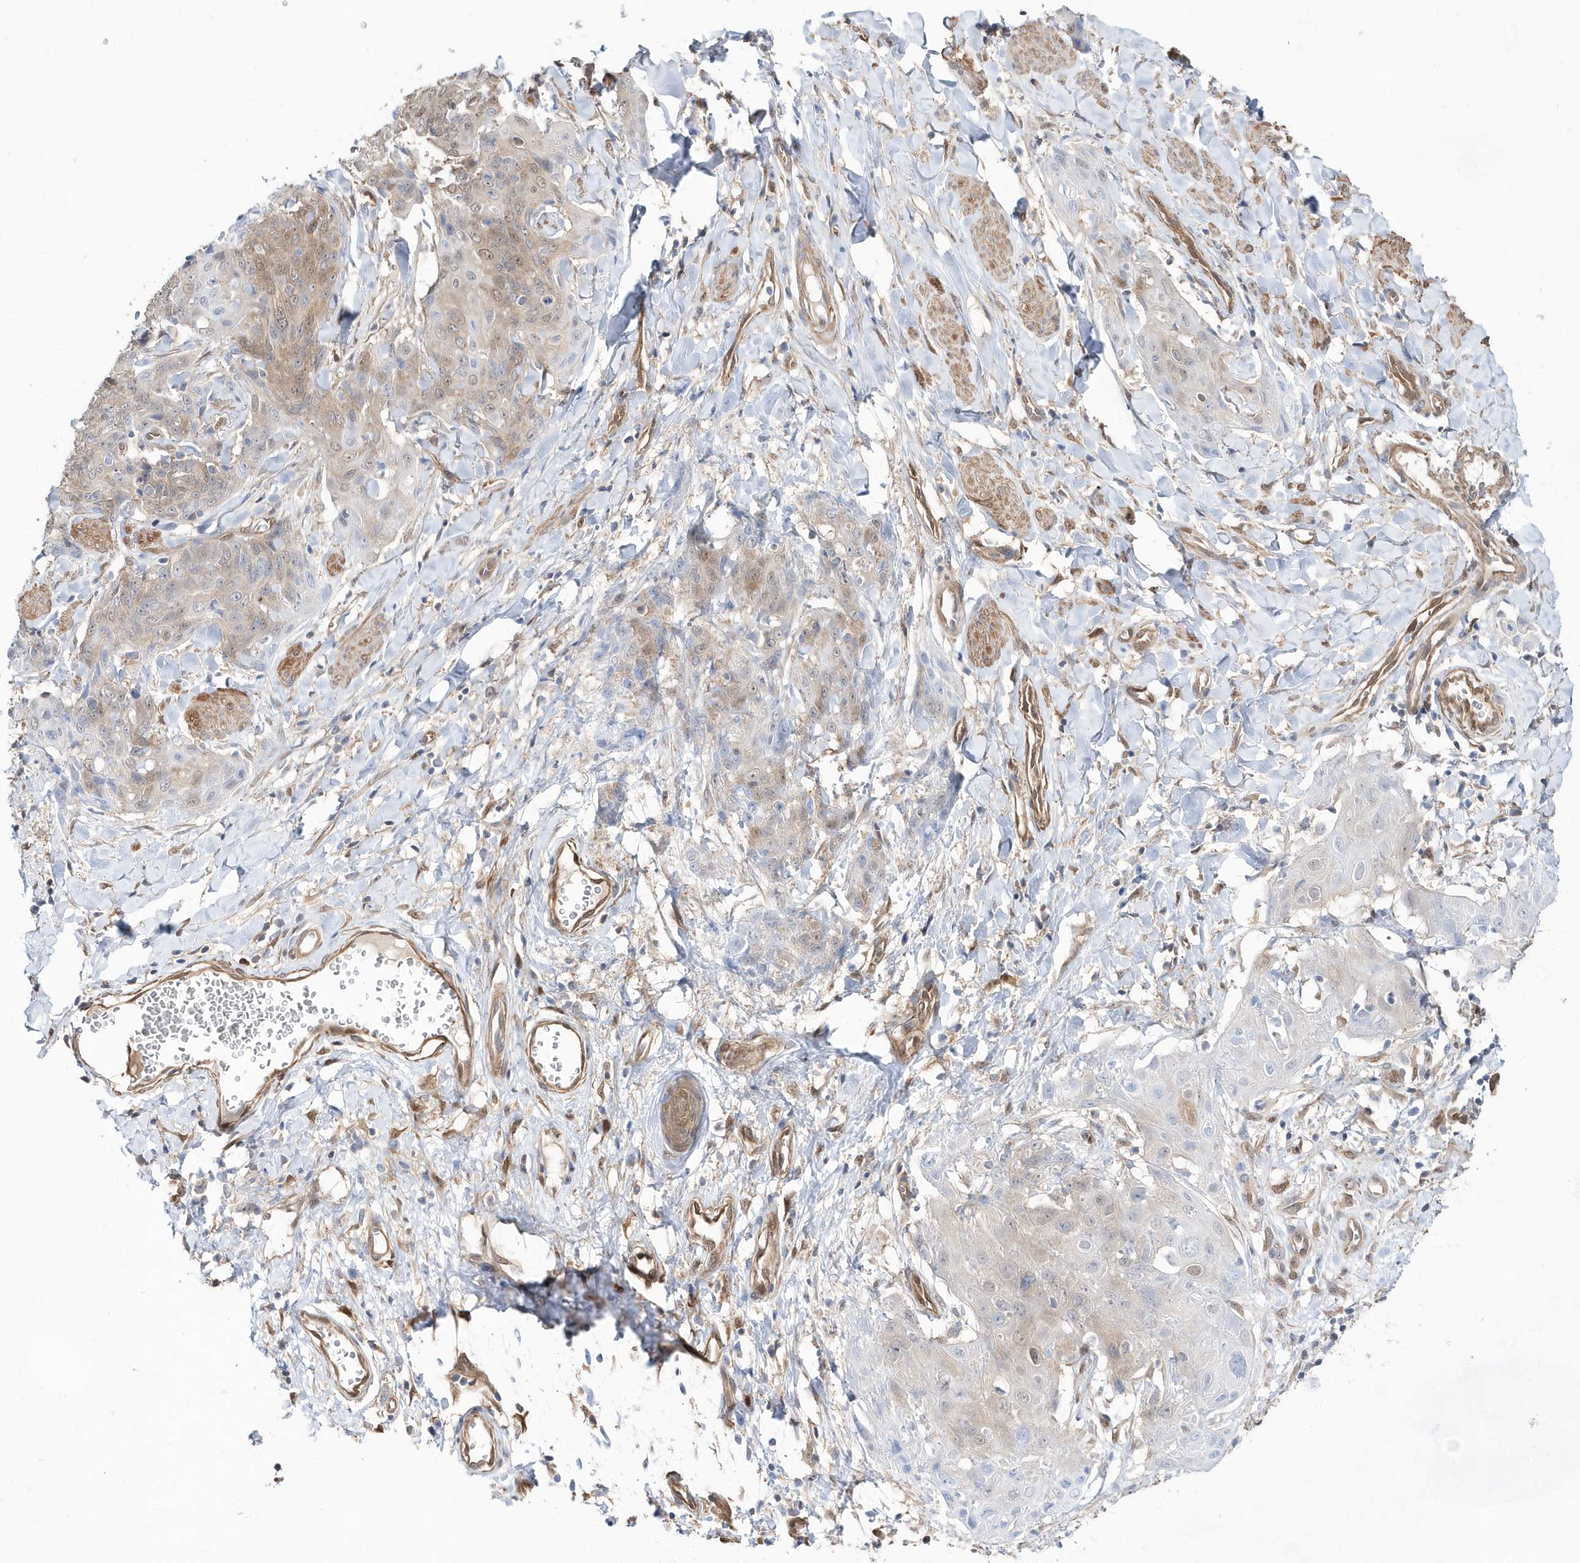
{"staining": {"intensity": "moderate", "quantity": "25%-75%", "location": "cytoplasmic/membranous"}, "tissue": "skin cancer", "cell_type": "Tumor cells", "image_type": "cancer", "snomed": [{"axis": "morphology", "description": "Squamous cell carcinoma, NOS"}, {"axis": "topography", "description": "Skin"}, {"axis": "topography", "description": "Vulva"}], "caption": "Immunohistochemical staining of human skin squamous cell carcinoma exhibits medium levels of moderate cytoplasmic/membranous positivity in approximately 25%-75% of tumor cells. The staining was performed using DAB (3,3'-diaminobenzidine), with brown indicating positive protein expression. Nuclei are stained blue with hematoxylin.", "gene": "BDH2", "patient": {"sex": "female", "age": 85}}